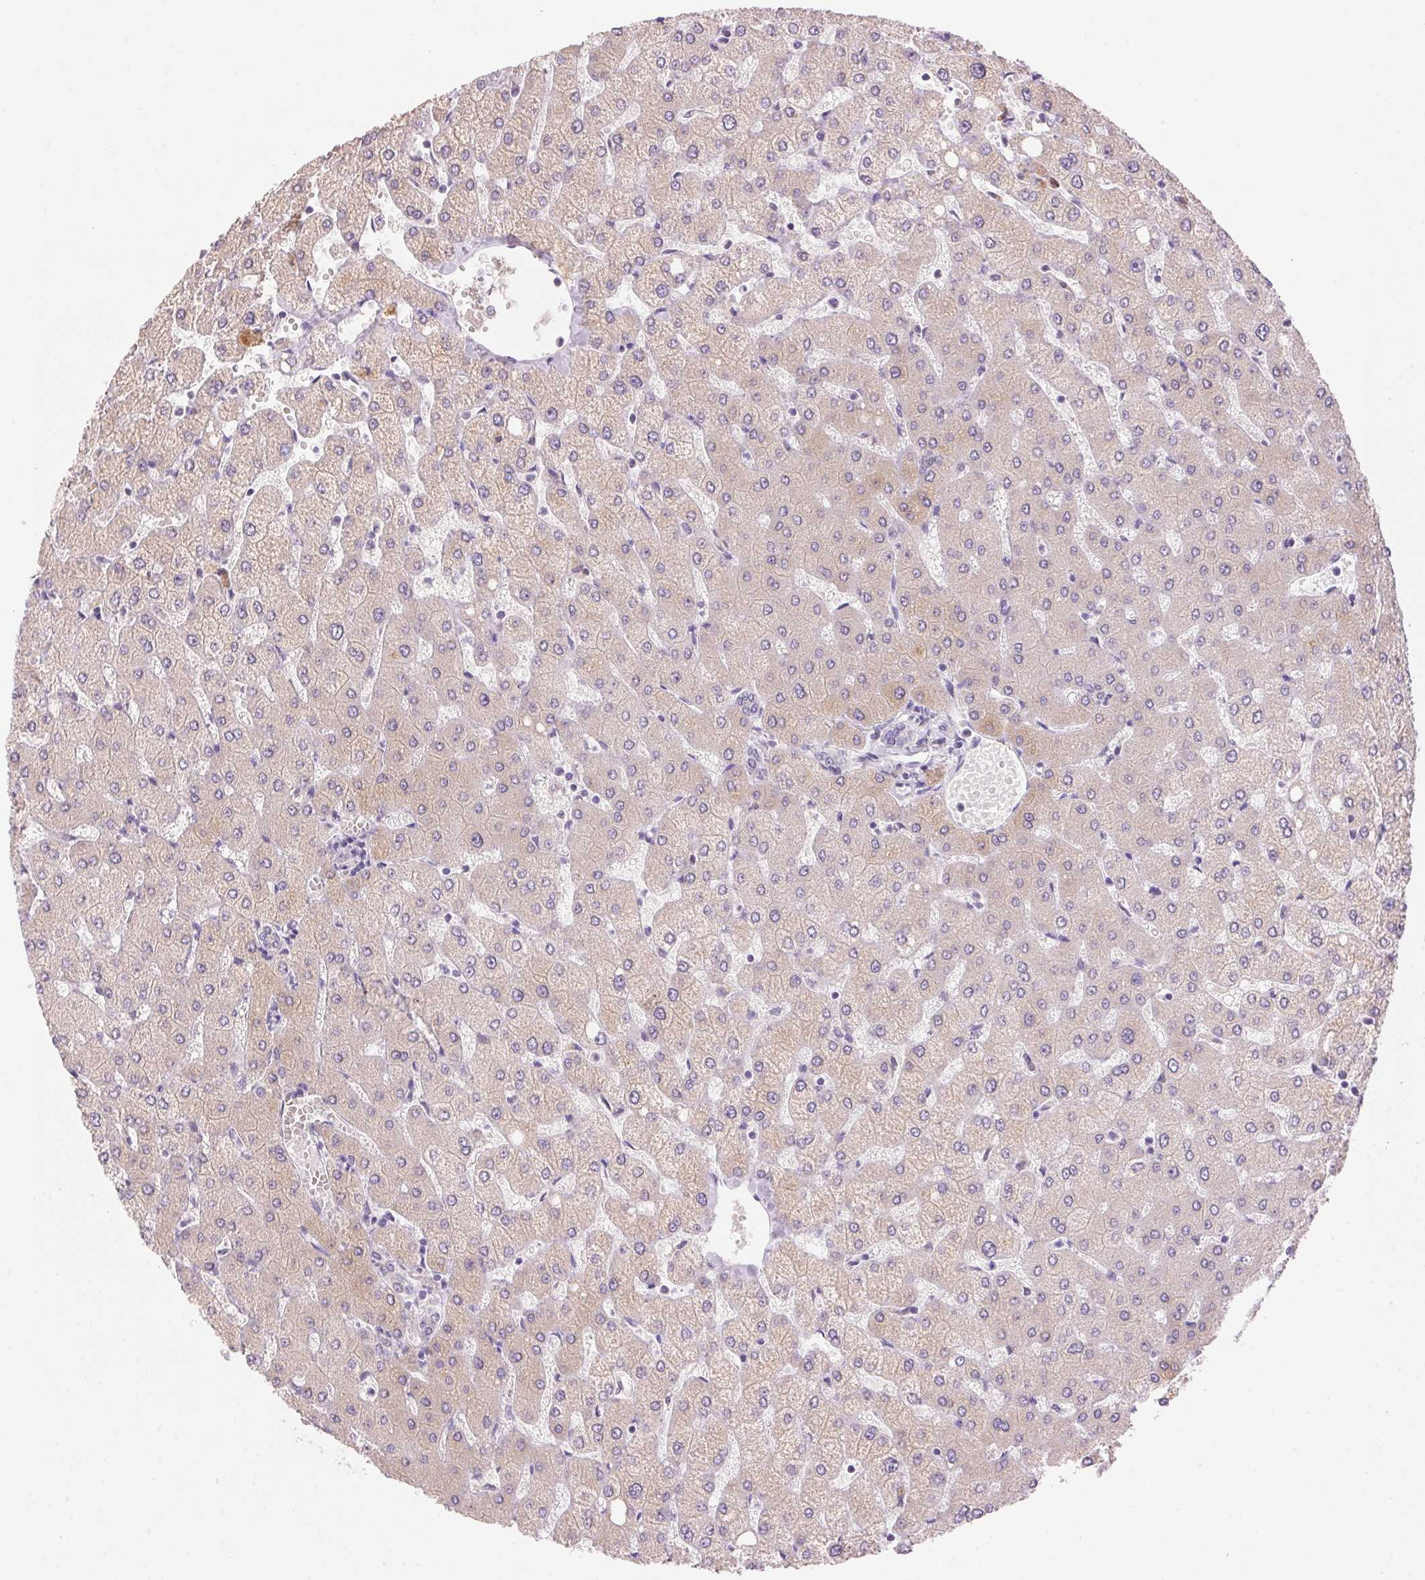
{"staining": {"intensity": "negative", "quantity": "none", "location": "none"}, "tissue": "liver", "cell_type": "Cholangiocytes", "image_type": "normal", "snomed": [{"axis": "morphology", "description": "Normal tissue, NOS"}, {"axis": "topography", "description": "Liver"}], "caption": "High power microscopy photomicrograph of an immunohistochemistry (IHC) image of unremarkable liver, revealing no significant positivity in cholangiocytes.", "gene": "HSD17B2", "patient": {"sex": "female", "age": 54}}